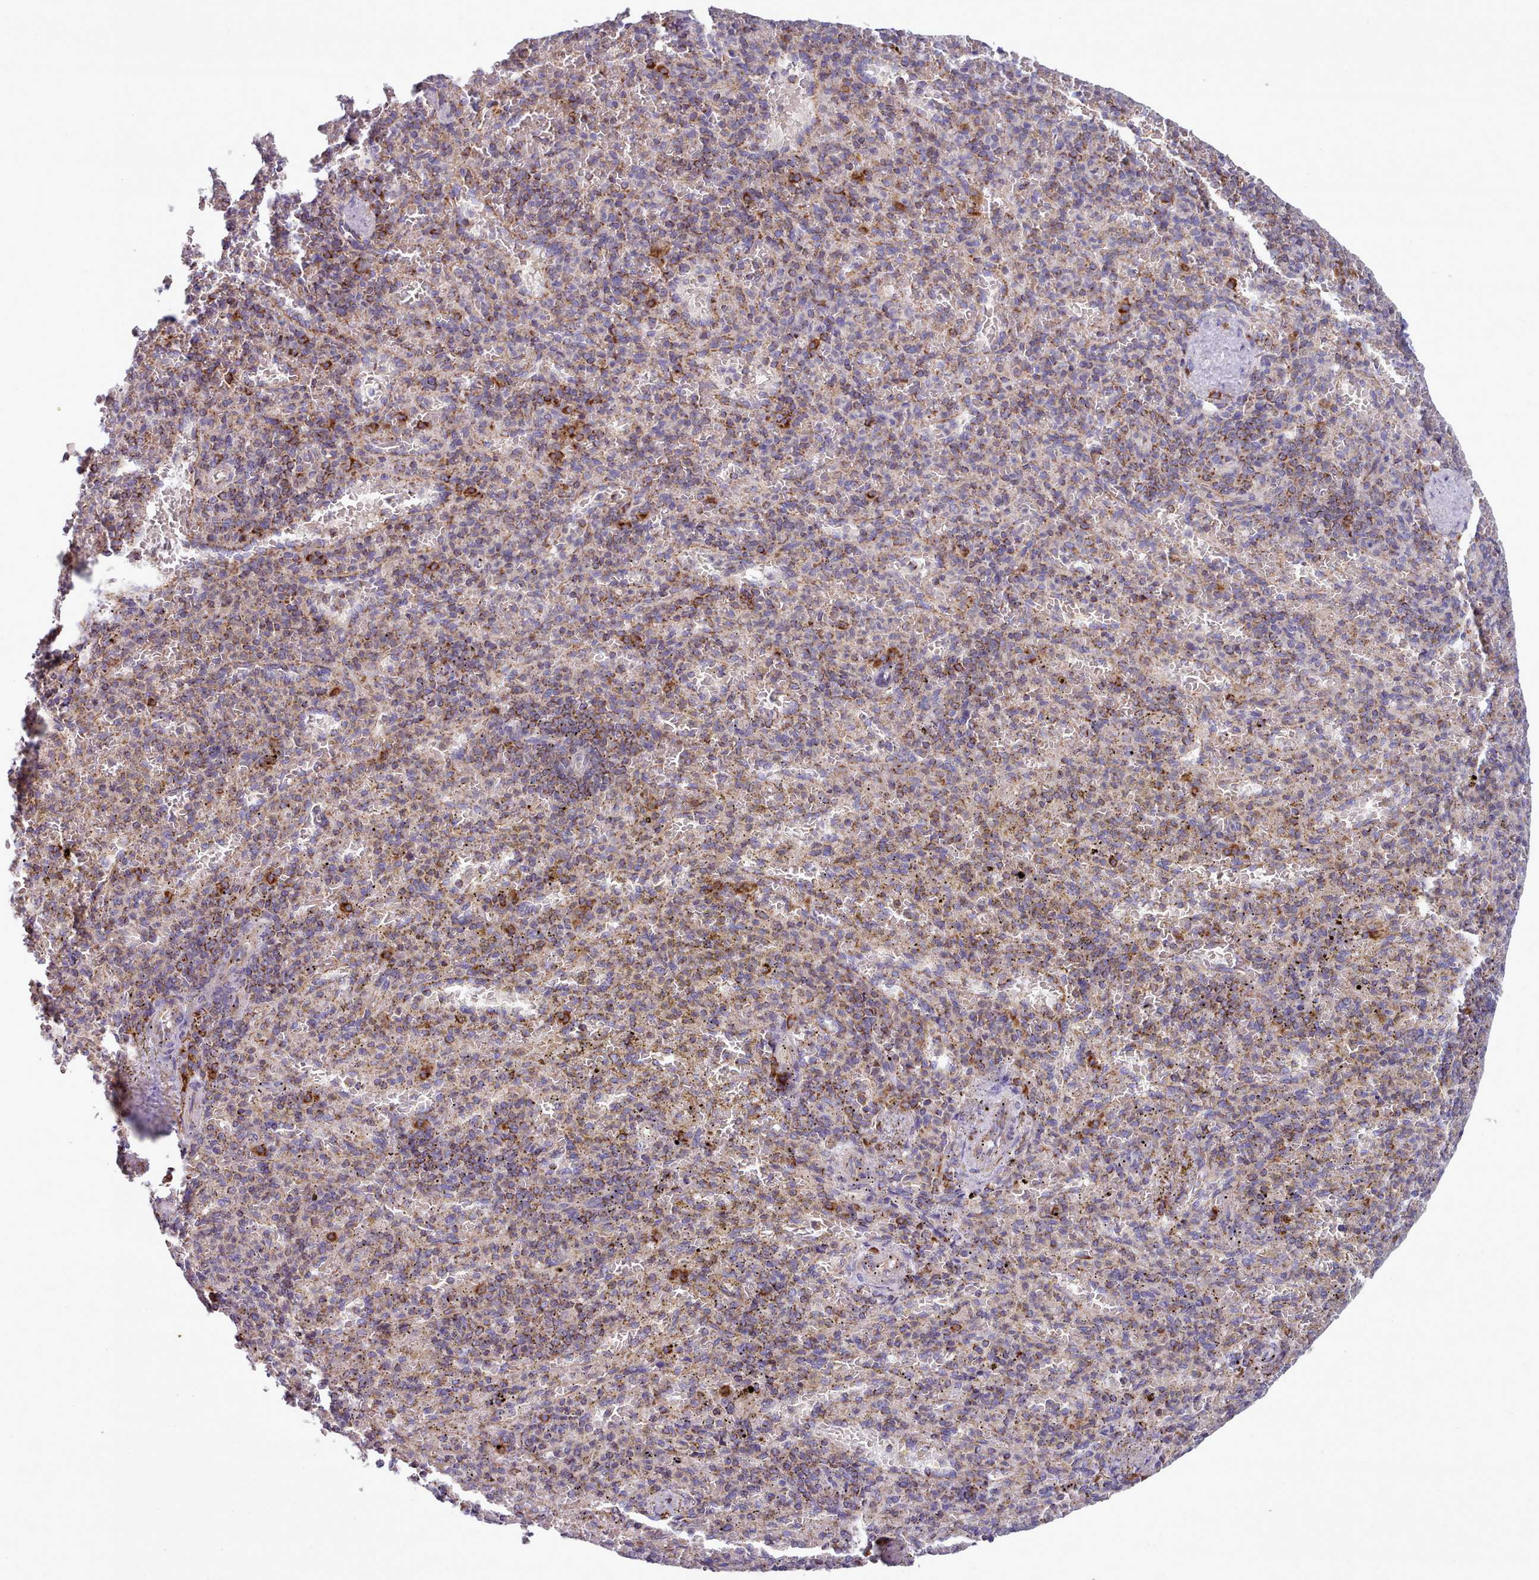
{"staining": {"intensity": "moderate", "quantity": "25%-75%", "location": "cytoplasmic/membranous"}, "tissue": "spleen", "cell_type": "Cells in red pulp", "image_type": "normal", "snomed": [{"axis": "morphology", "description": "Normal tissue, NOS"}, {"axis": "topography", "description": "Spleen"}], "caption": "Immunohistochemistry (IHC) (DAB) staining of unremarkable human spleen demonstrates moderate cytoplasmic/membranous protein expression in about 25%-75% of cells in red pulp.", "gene": "SRP54", "patient": {"sex": "female", "age": 74}}